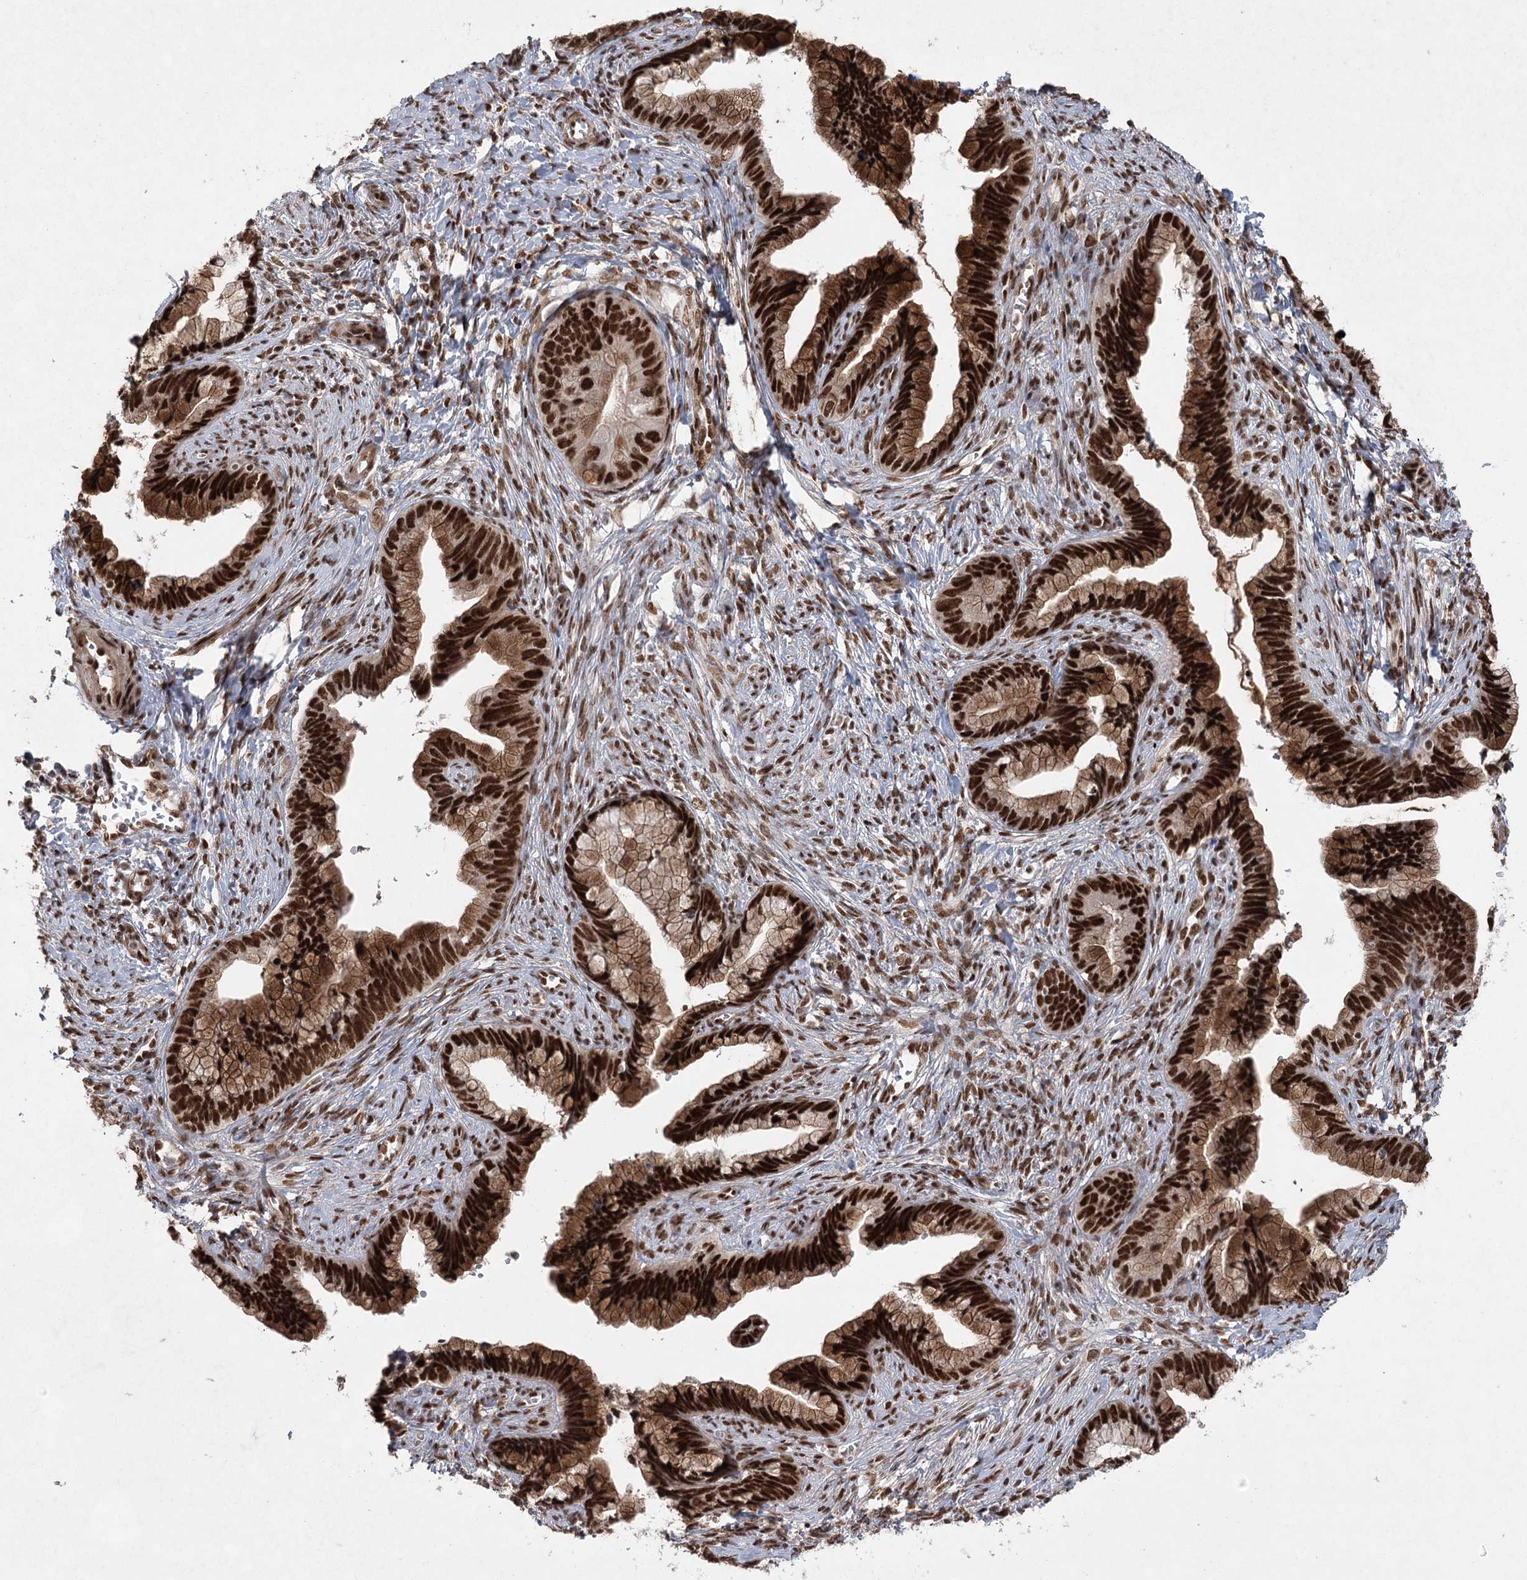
{"staining": {"intensity": "strong", "quantity": ">75%", "location": "cytoplasmic/membranous,nuclear"}, "tissue": "cervical cancer", "cell_type": "Tumor cells", "image_type": "cancer", "snomed": [{"axis": "morphology", "description": "Adenocarcinoma, NOS"}, {"axis": "topography", "description": "Cervix"}], "caption": "Strong cytoplasmic/membranous and nuclear staining is identified in about >75% of tumor cells in cervical cancer.", "gene": "ZCCHC8", "patient": {"sex": "female", "age": 44}}